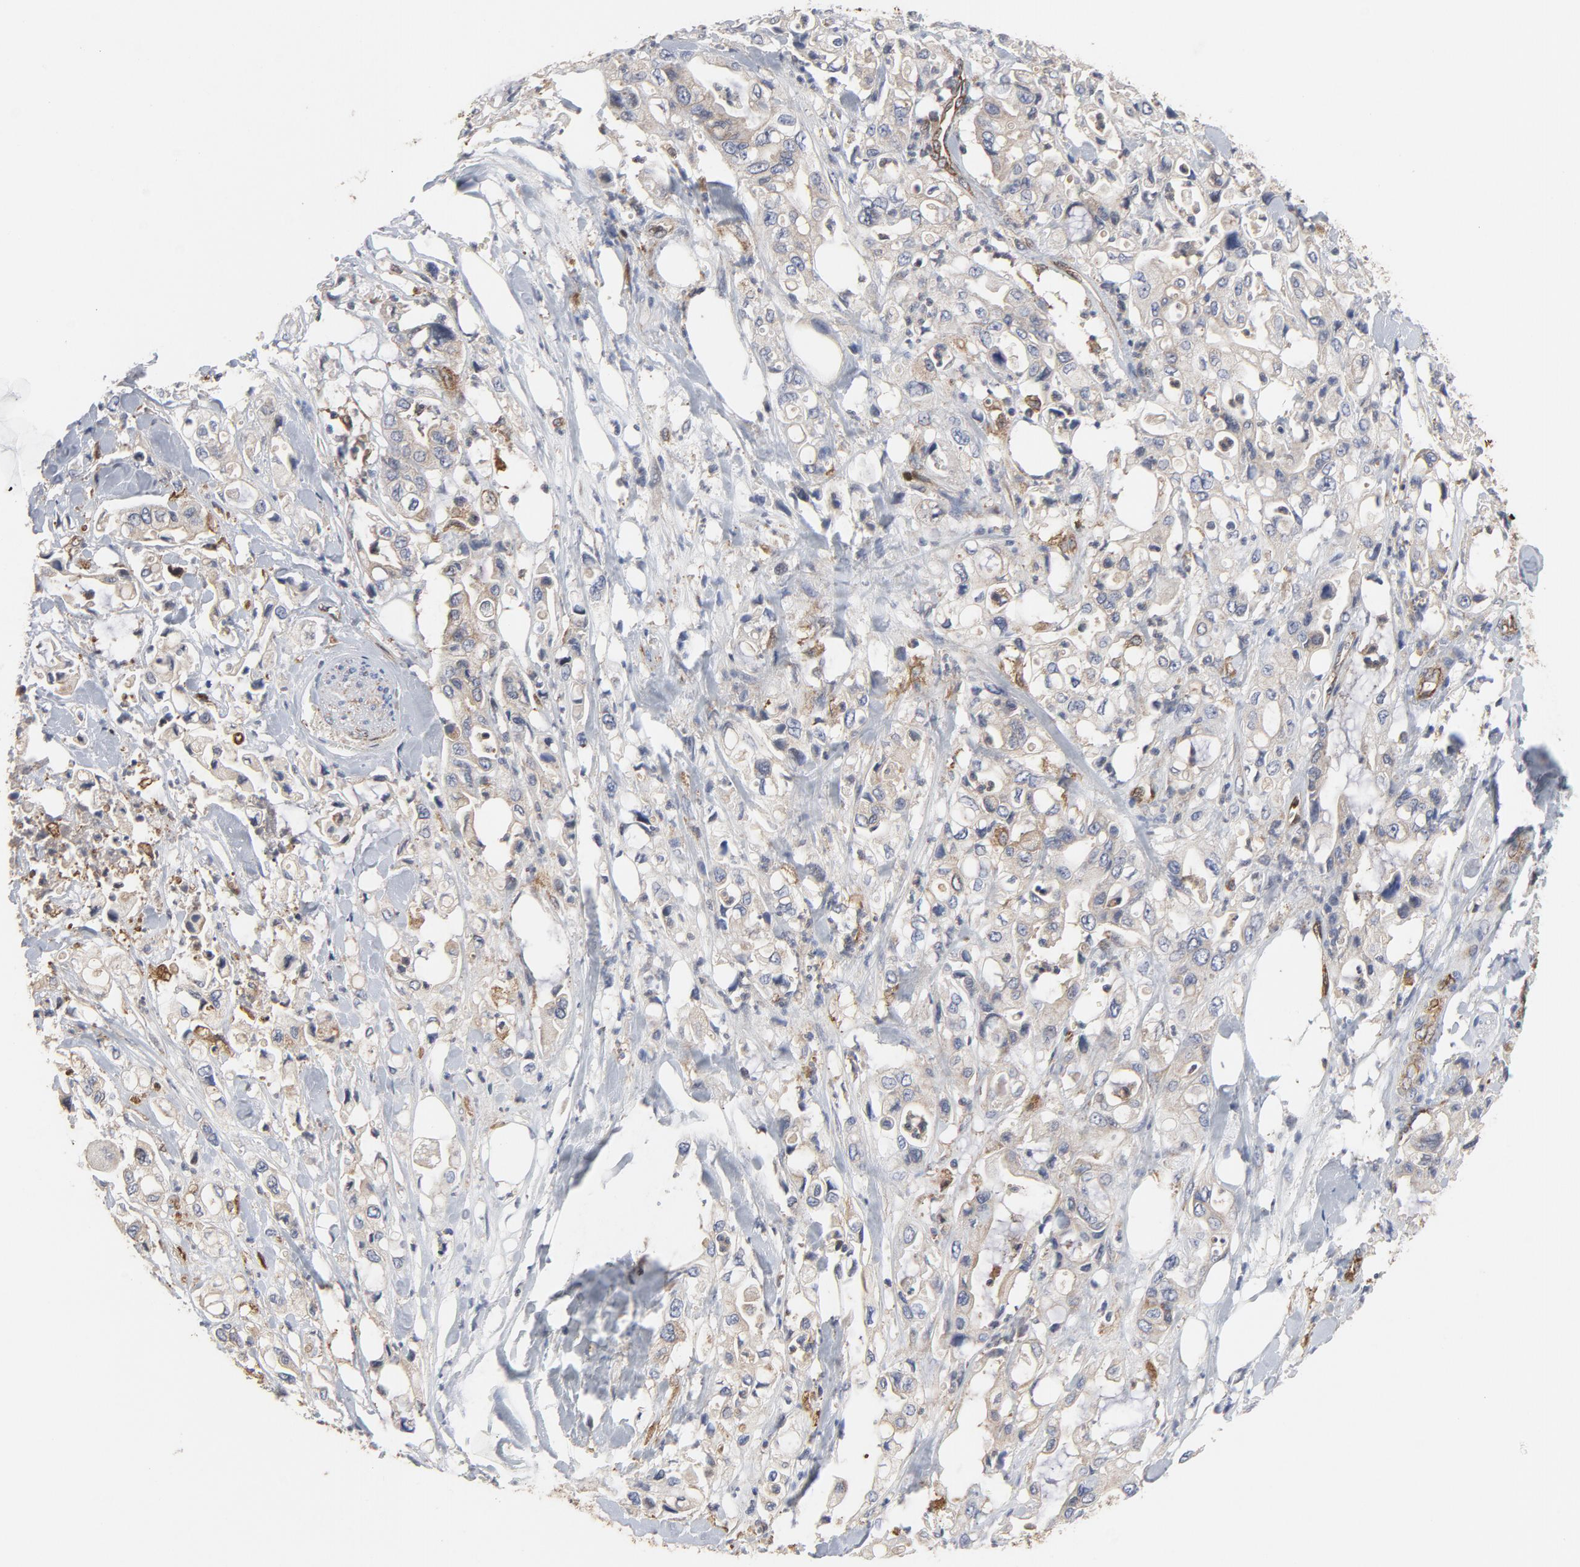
{"staining": {"intensity": "weak", "quantity": ">75%", "location": "cytoplasmic/membranous"}, "tissue": "pancreatic cancer", "cell_type": "Tumor cells", "image_type": "cancer", "snomed": [{"axis": "morphology", "description": "Adenocarcinoma, NOS"}, {"axis": "topography", "description": "Pancreas"}], "caption": "There is low levels of weak cytoplasmic/membranous staining in tumor cells of pancreatic cancer, as demonstrated by immunohistochemical staining (brown color).", "gene": "RAPGEF4", "patient": {"sex": "male", "age": 70}}